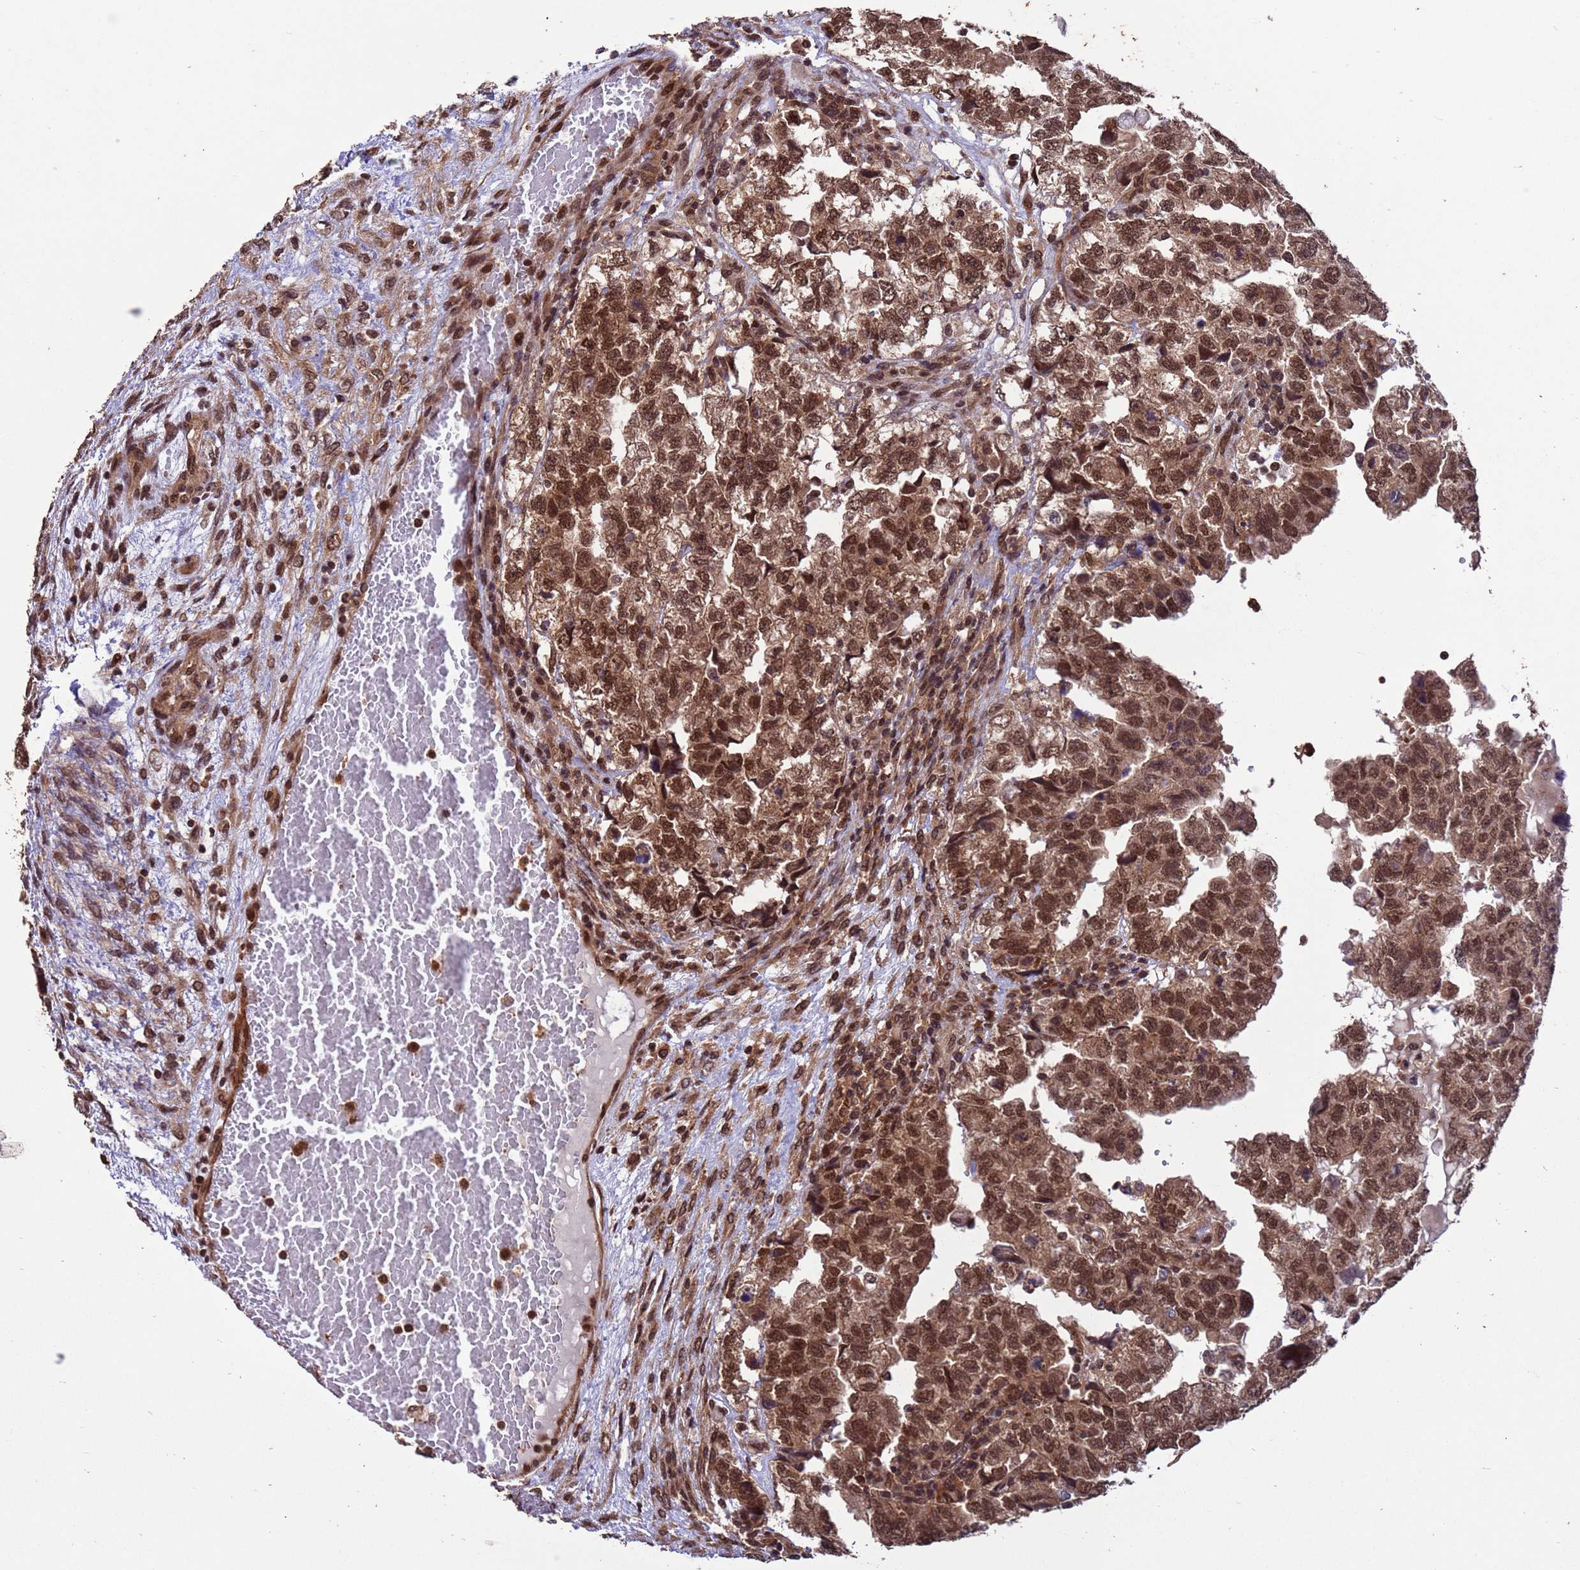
{"staining": {"intensity": "moderate", "quantity": ">75%", "location": "nuclear"}, "tissue": "testis cancer", "cell_type": "Tumor cells", "image_type": "cancer", "snomed": [{"axis": "morphology", "description": "Carcinoma, Embryonal, NOS"}, {"axis": "topography", "description": "Testis"}], "caption": "Testis cancer stained with a protein marker displays moderate staining in tumor cells.", "gene": "VSTM4", "patient": {"sex": "male", "age": 36}}